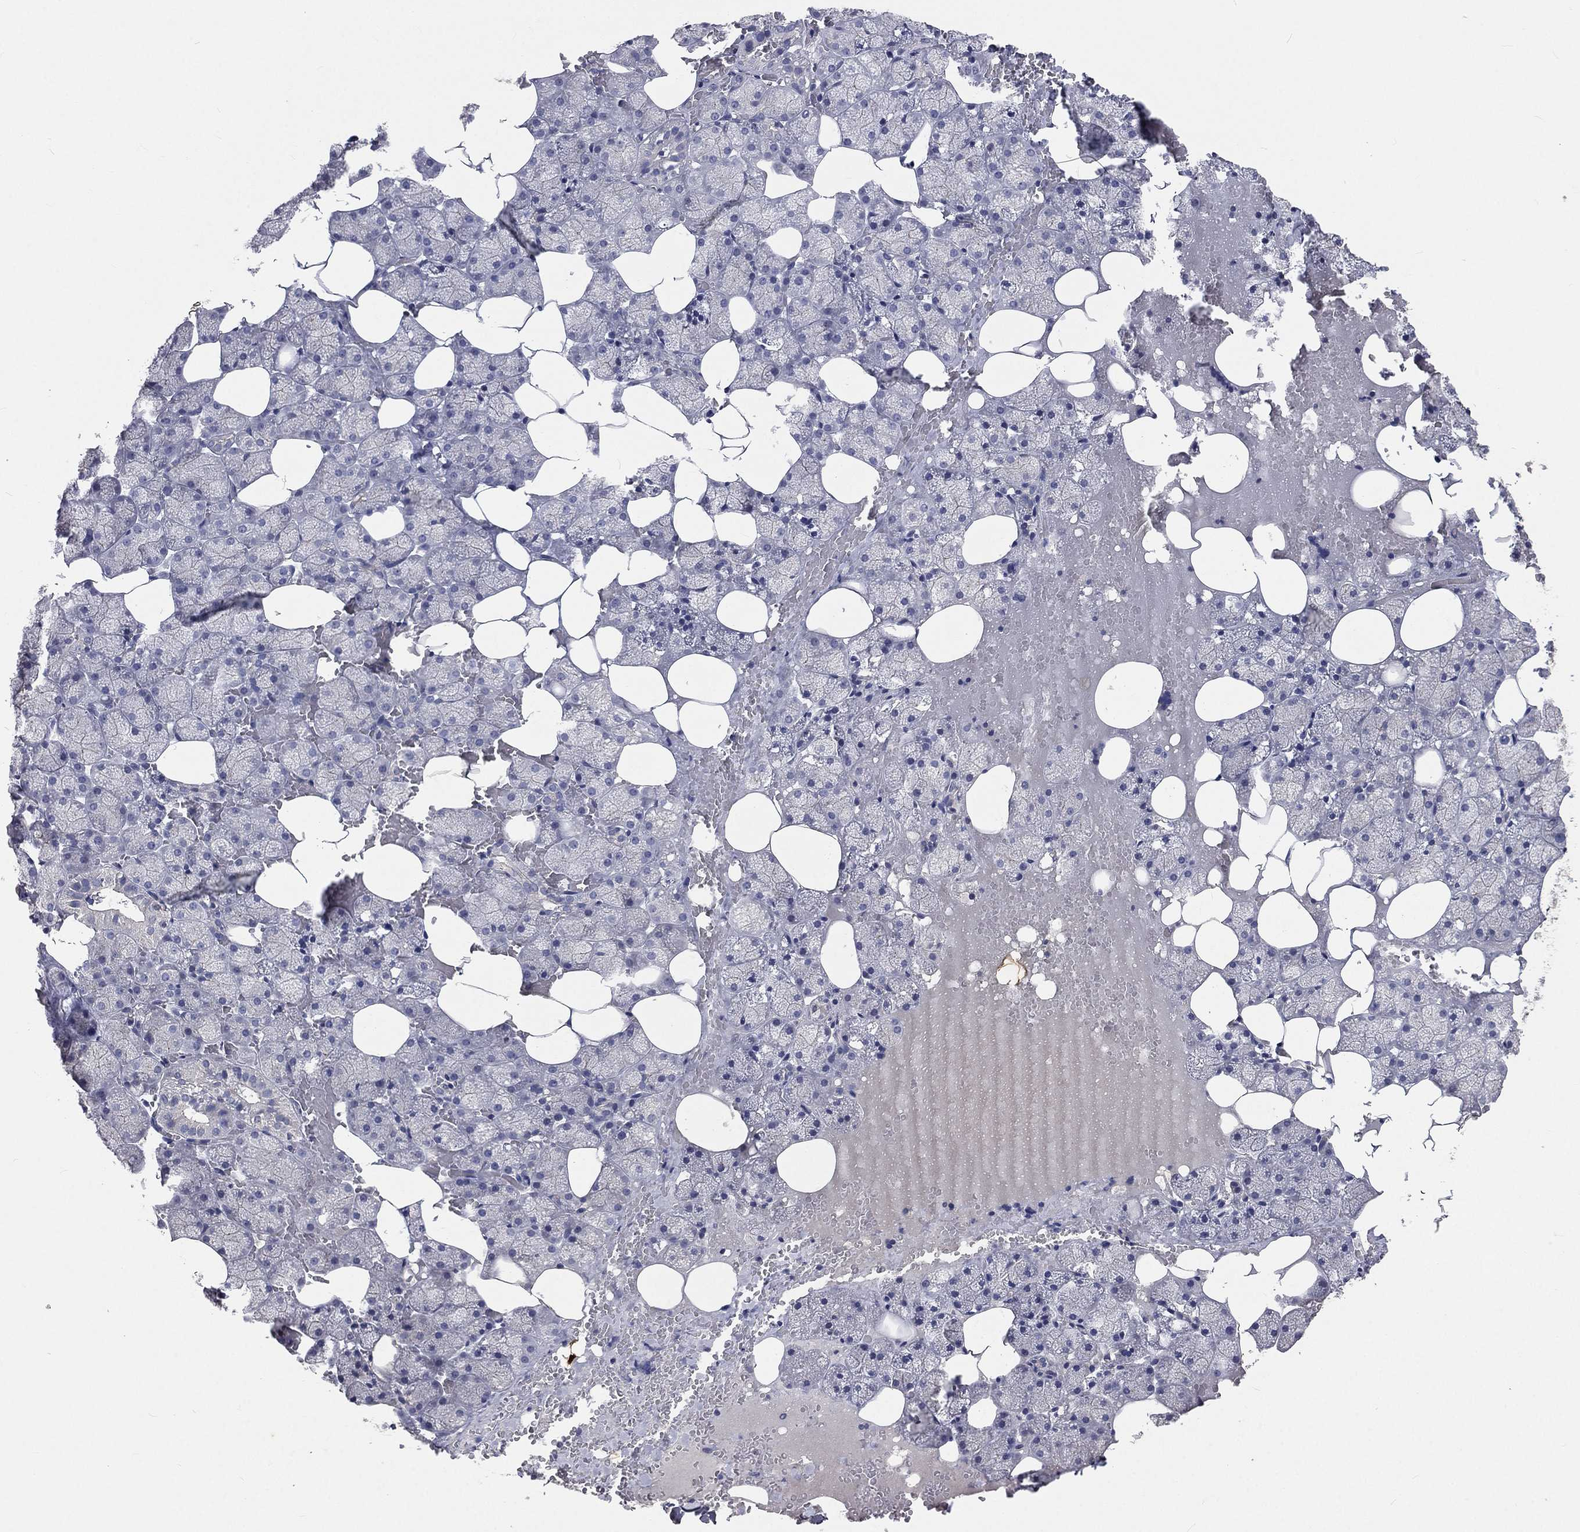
{"staining": {"intensity": "negative", "quantity": "none", "location": "none"}, "tissue": "salivary gland", "cell_type": "Glandular cells", "image_type": "normal", "snomed": [{"axis": "morphology", "description": "Normal tissue, NOS"}, {"axis": "topography", "description": "Salivary gland"}], "caption": "A micrograph of human salivary gland is negative for staining in glandular cells. (DAB (3,3'-diaminobenzidine) immunohistochemistry (IHC), high magnification).", "gene": "CROCC", "patient": {"sex": "male", "age": 38}}